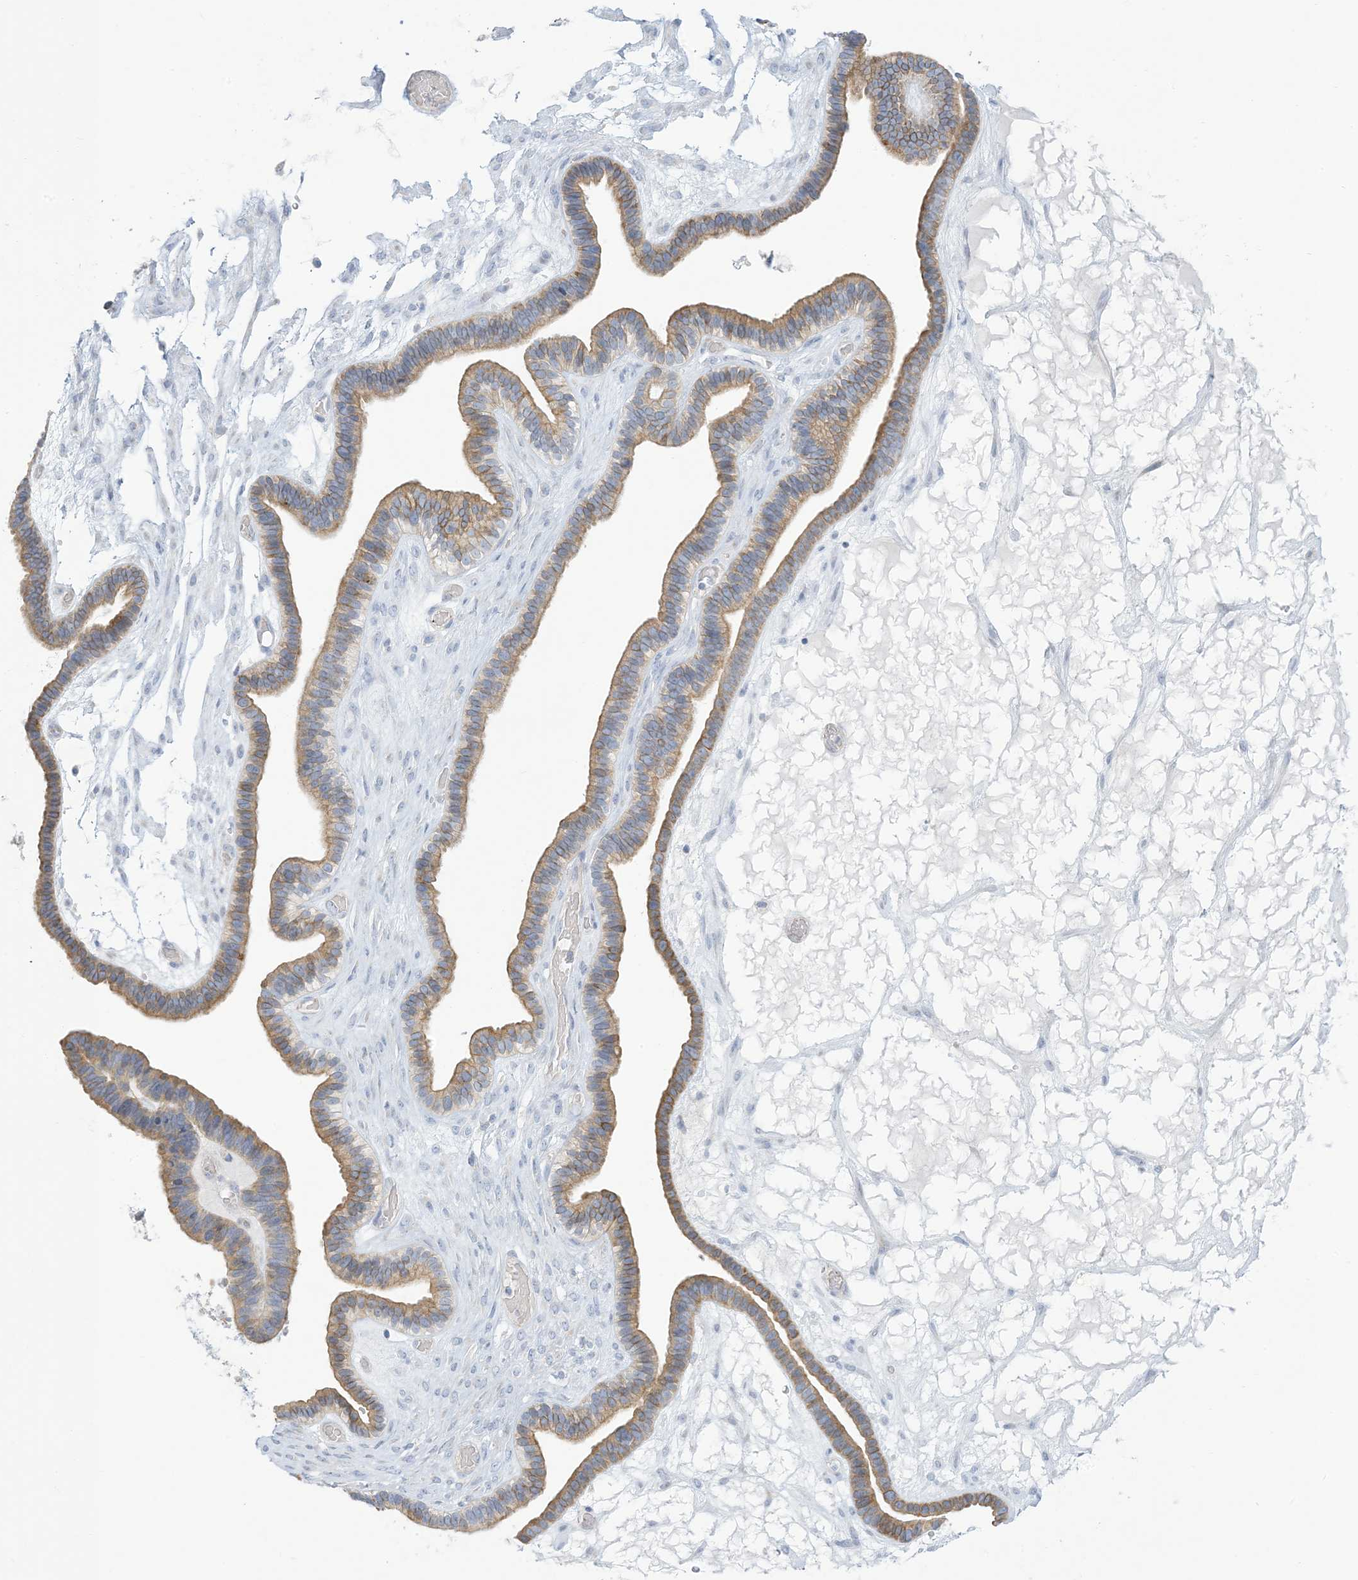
{"staining": {"intensity": "moderate", "quantity": ">75%", "location": "cytoplasmic/membranous"}, "tissue": "ovarian cancer", "cell_type": "Tumor cells", "image_type": "cancer", "snomed": [{"axis": "morphology", "description": "Cystadenocarcinoma, serous, NOS"}, {"axis": "topography", "description": "Ovary"}], "caption": "Protein staining exhibits moderate cytoplasmic/membranous staining in approximately >75% of tumor cells in ovarian cancer (serous cystadenocarcinoma).", "gene": "XIRP2", "patient": {"sex": "female", "age": 56}}